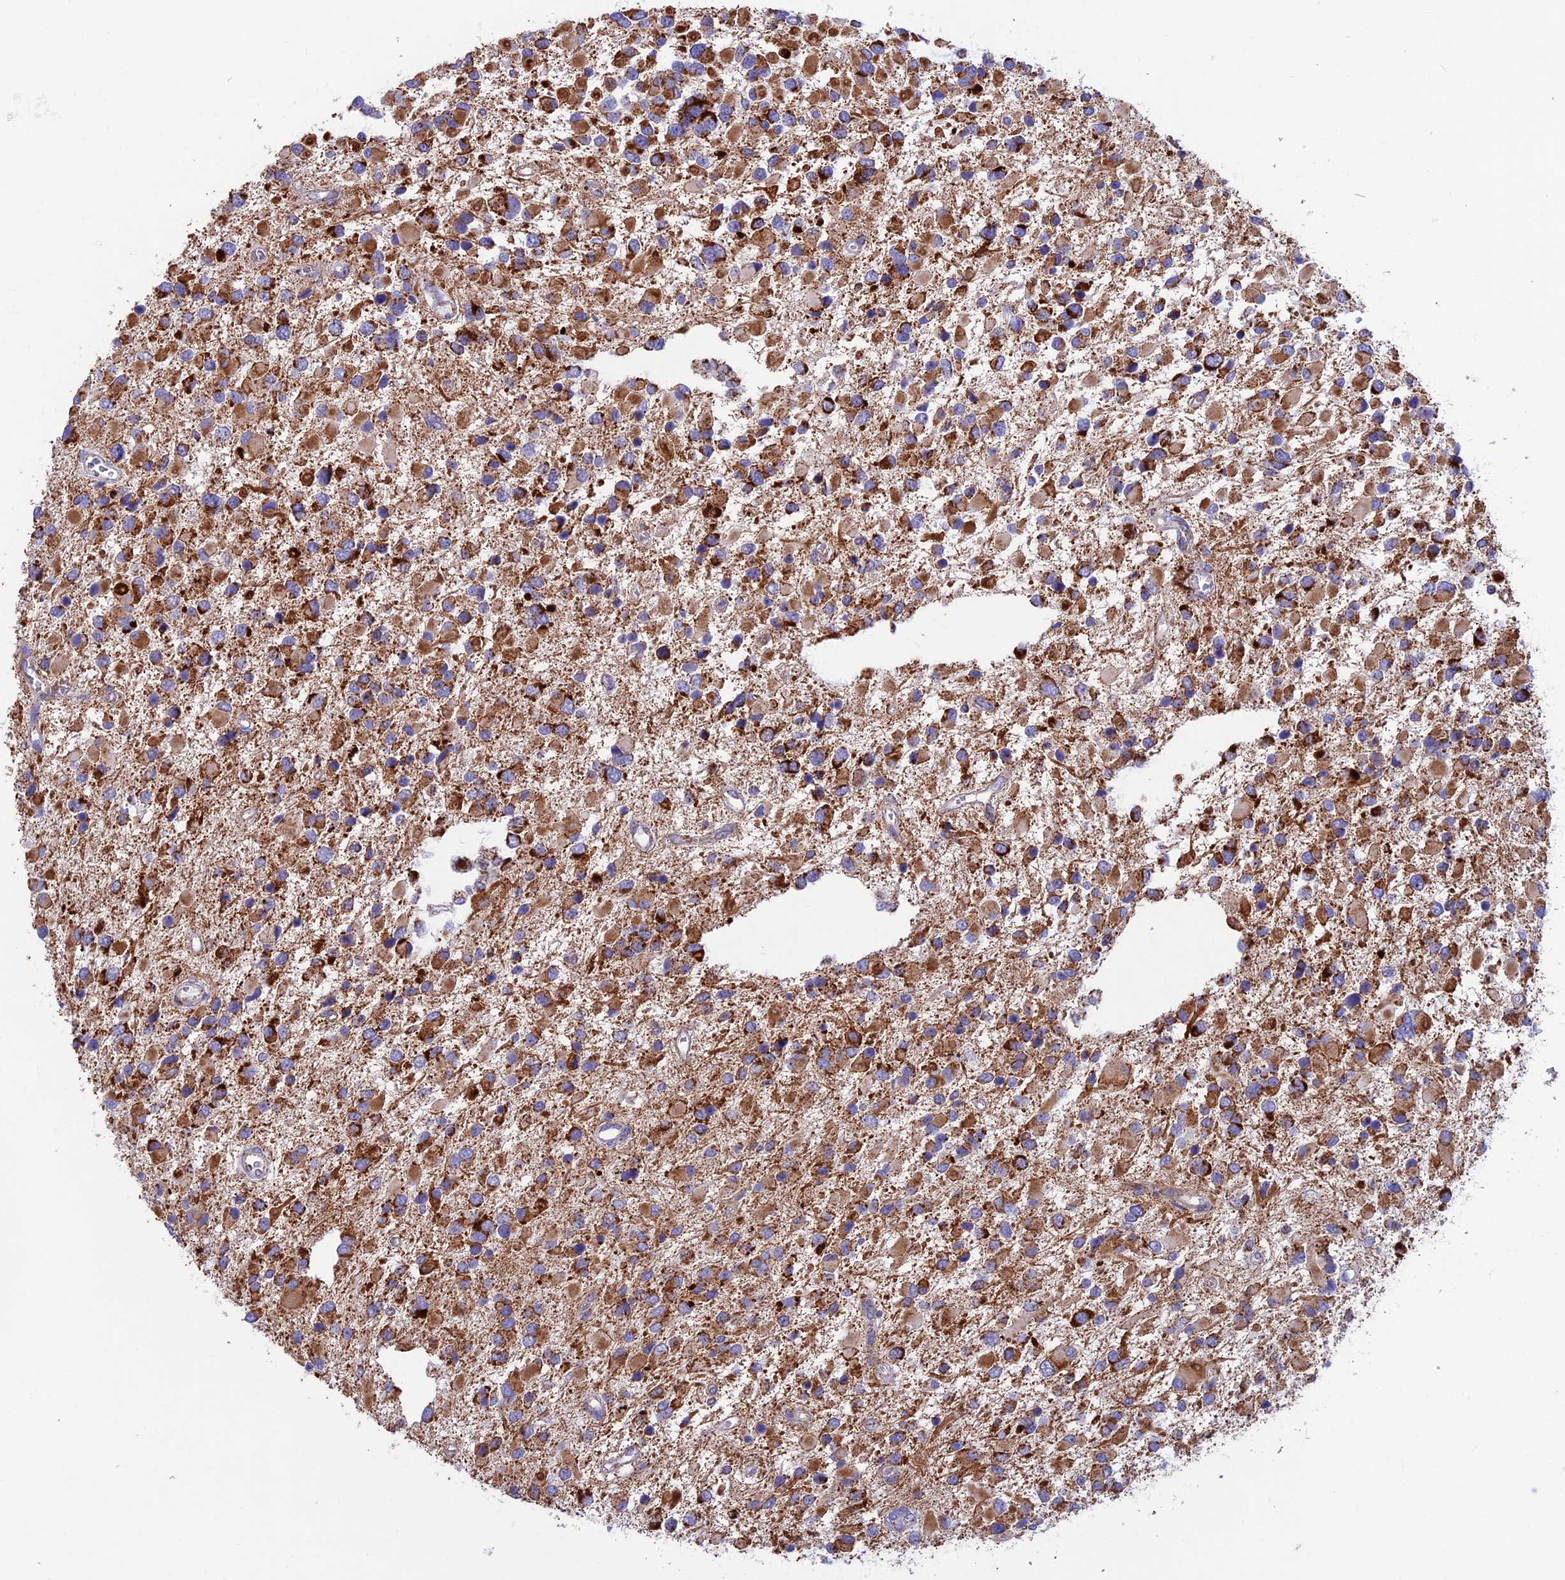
{"staining": {"intensity": "moderate", "quantity": ">75%", "location": "cytoplasmic/membranous"}, "tissue": "glioma", "cell_type": "Tumor cells", "image_type": "cancer", "snomed": [{"axis": "morphology", "description": "Glioma, malignant, High grade"}, {"axis": "topography", "description": "Brain"}], "caption": "About >75% of tumor cells in malignant glioma (high-grade) display moderate cytoplasmic/membranous protein expression as visualized by brown immunohistochemical staining.", "gene": "CS", "patient": {"sex": "male", "age": 53}}